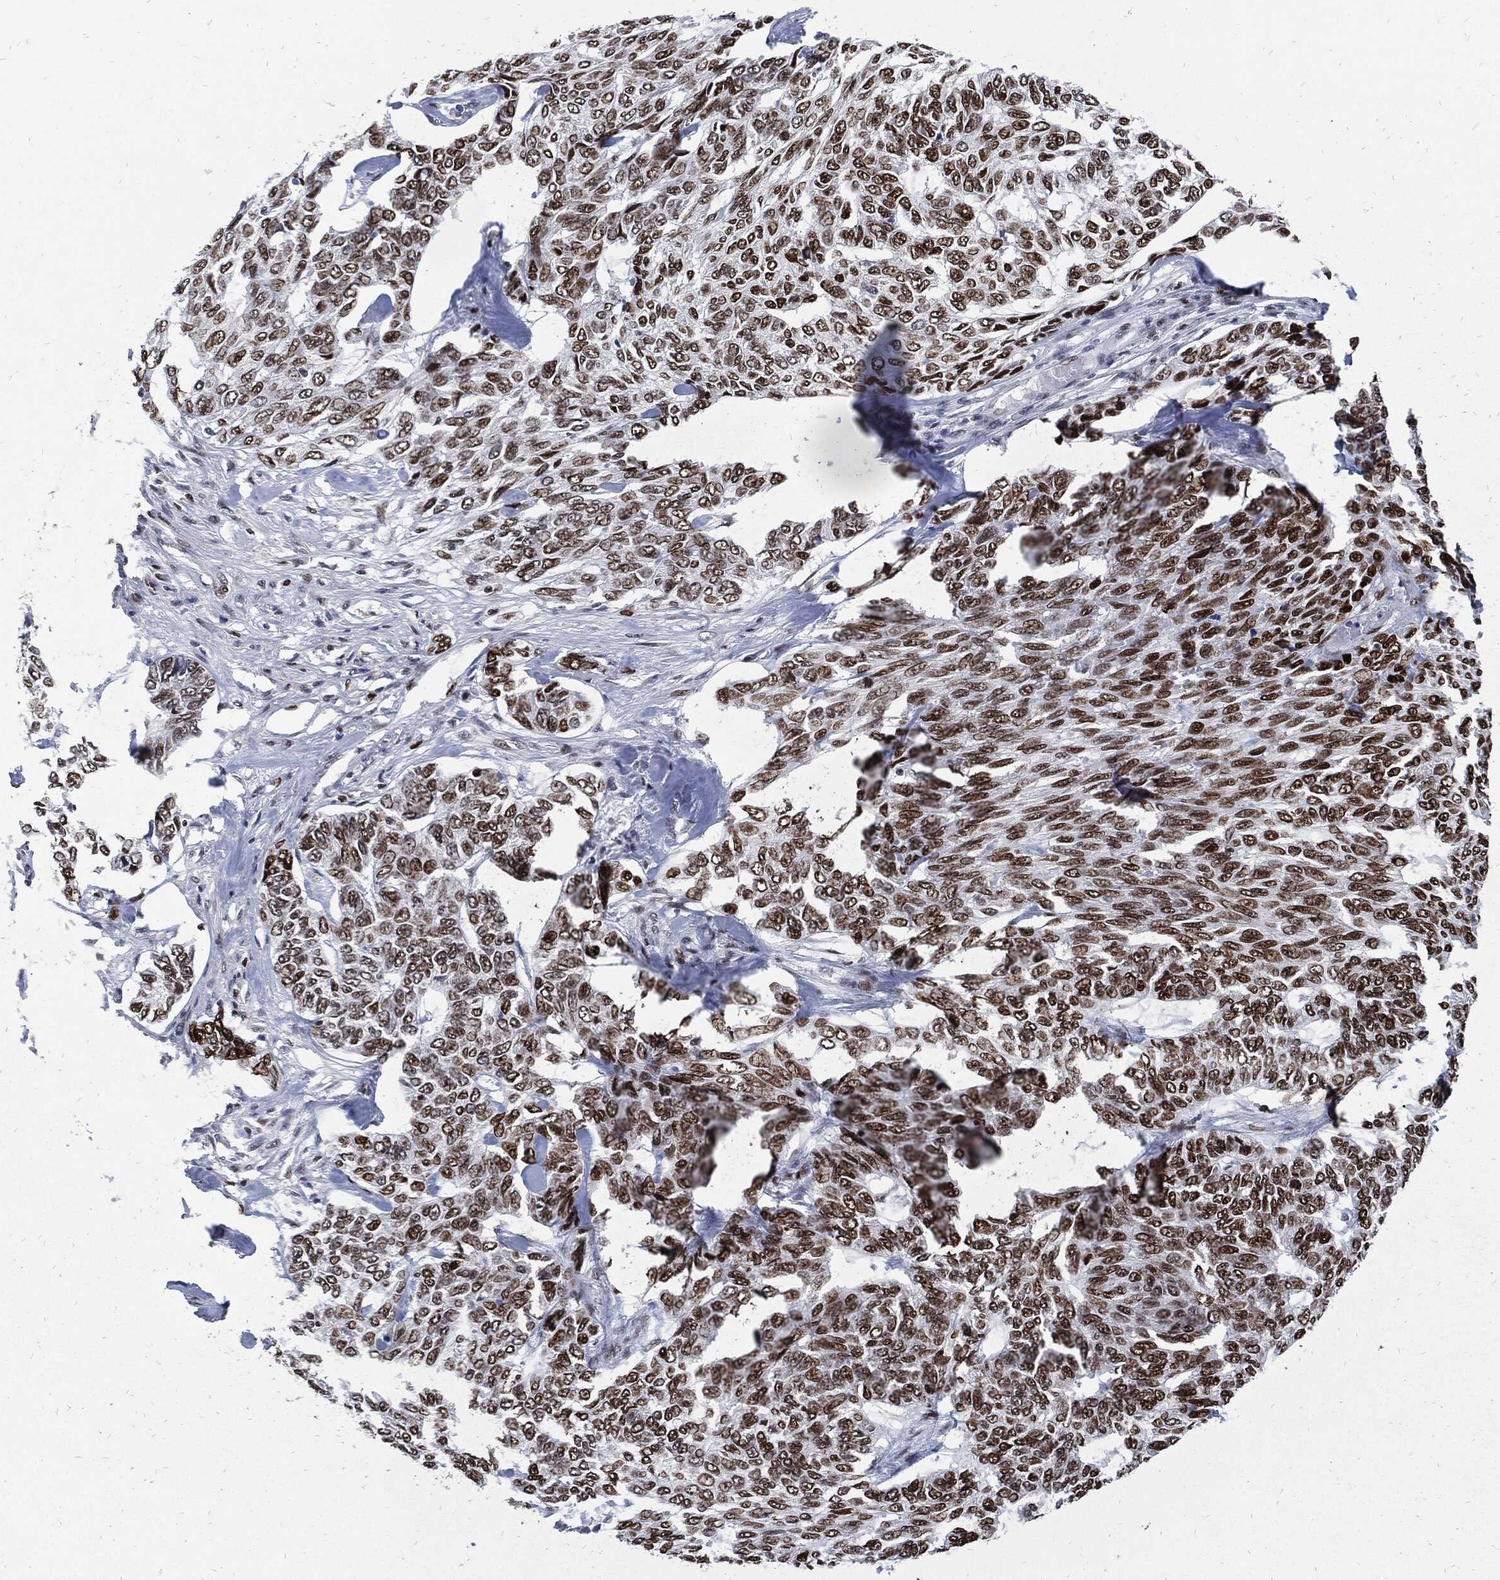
{"staining": {"intensity": "moderate", "quantity": ">75%", "location": "nuclear"}, "tissue": "skin cancer", "cell_type": "Tumor cells", "image_type": "cancer", "snomed": [{"axis": "morphology", "description": "Basal cell carcinoma"}, {"axis": "topography", "description": "Skin"}], "caption": "Immunohistochemistry (IHC) of skin cancer demonstrates medium levels of moderate nuclear staining in about >75% of tumor cells.", "gene": "JUN", "patient": {"sex": "female", "age": 65}}